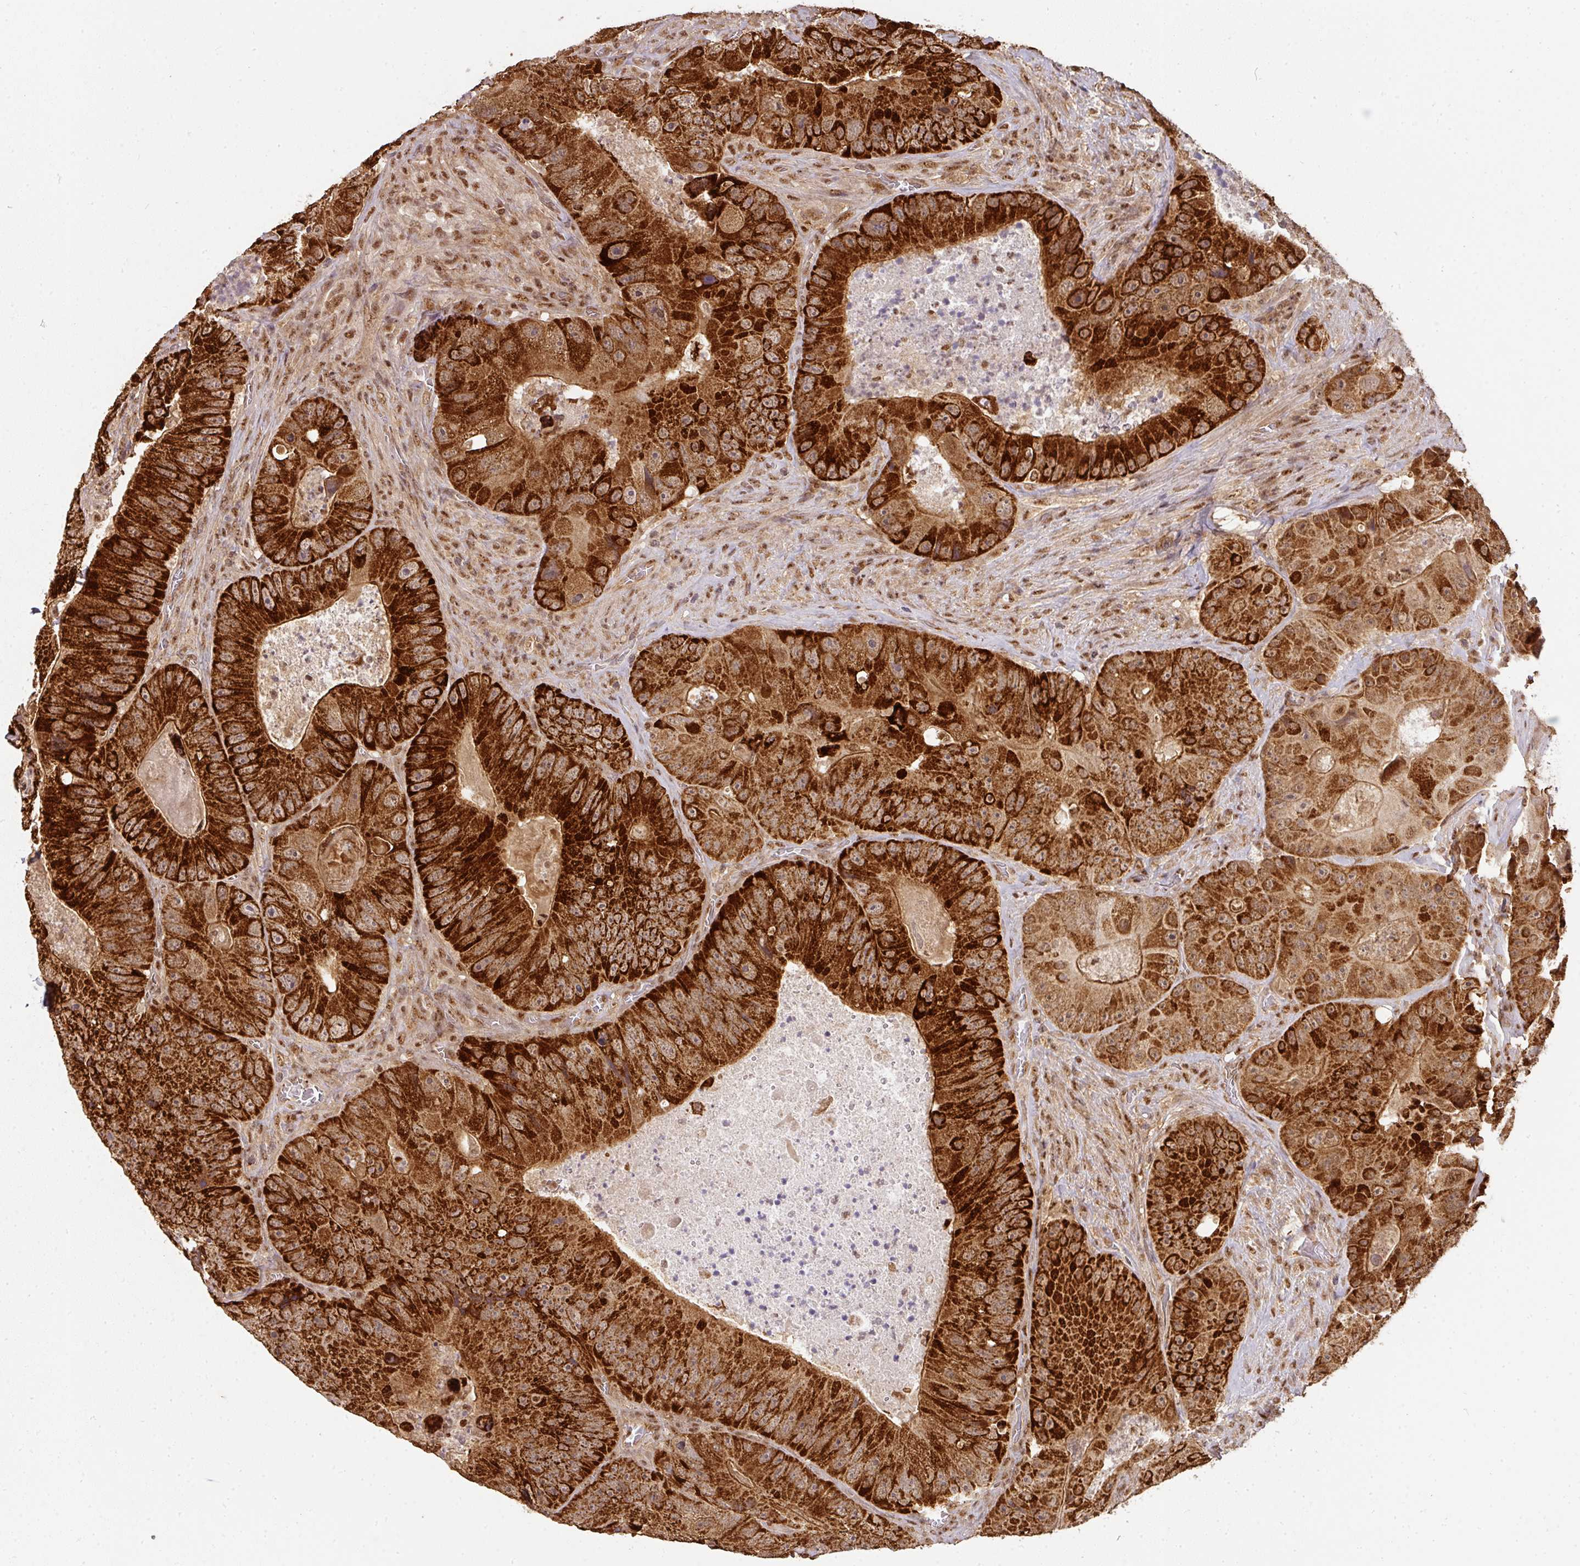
{"staining": {"intensity": "strong", "quantity": ">75%", "location": "cytoplasmic/membranous"}, "tissue": "colorectal cancer", "cell_type": "Tumor cells", "image_type": "cancer", "snomed": [{"axis": "morphology", "description": "Adenocarcinoma, NOS"}, {"axis": "topography", "description": "Colon"}], "caption": "Immunohistochemical staining of colorectal cancer displays strong cytoplasmic/membranous protein expression in approximately >75% of tumor cells. Nuclei are stained in blue.", "gene": "RANBP9", "patient": {"sex": "female", "age": 86}}